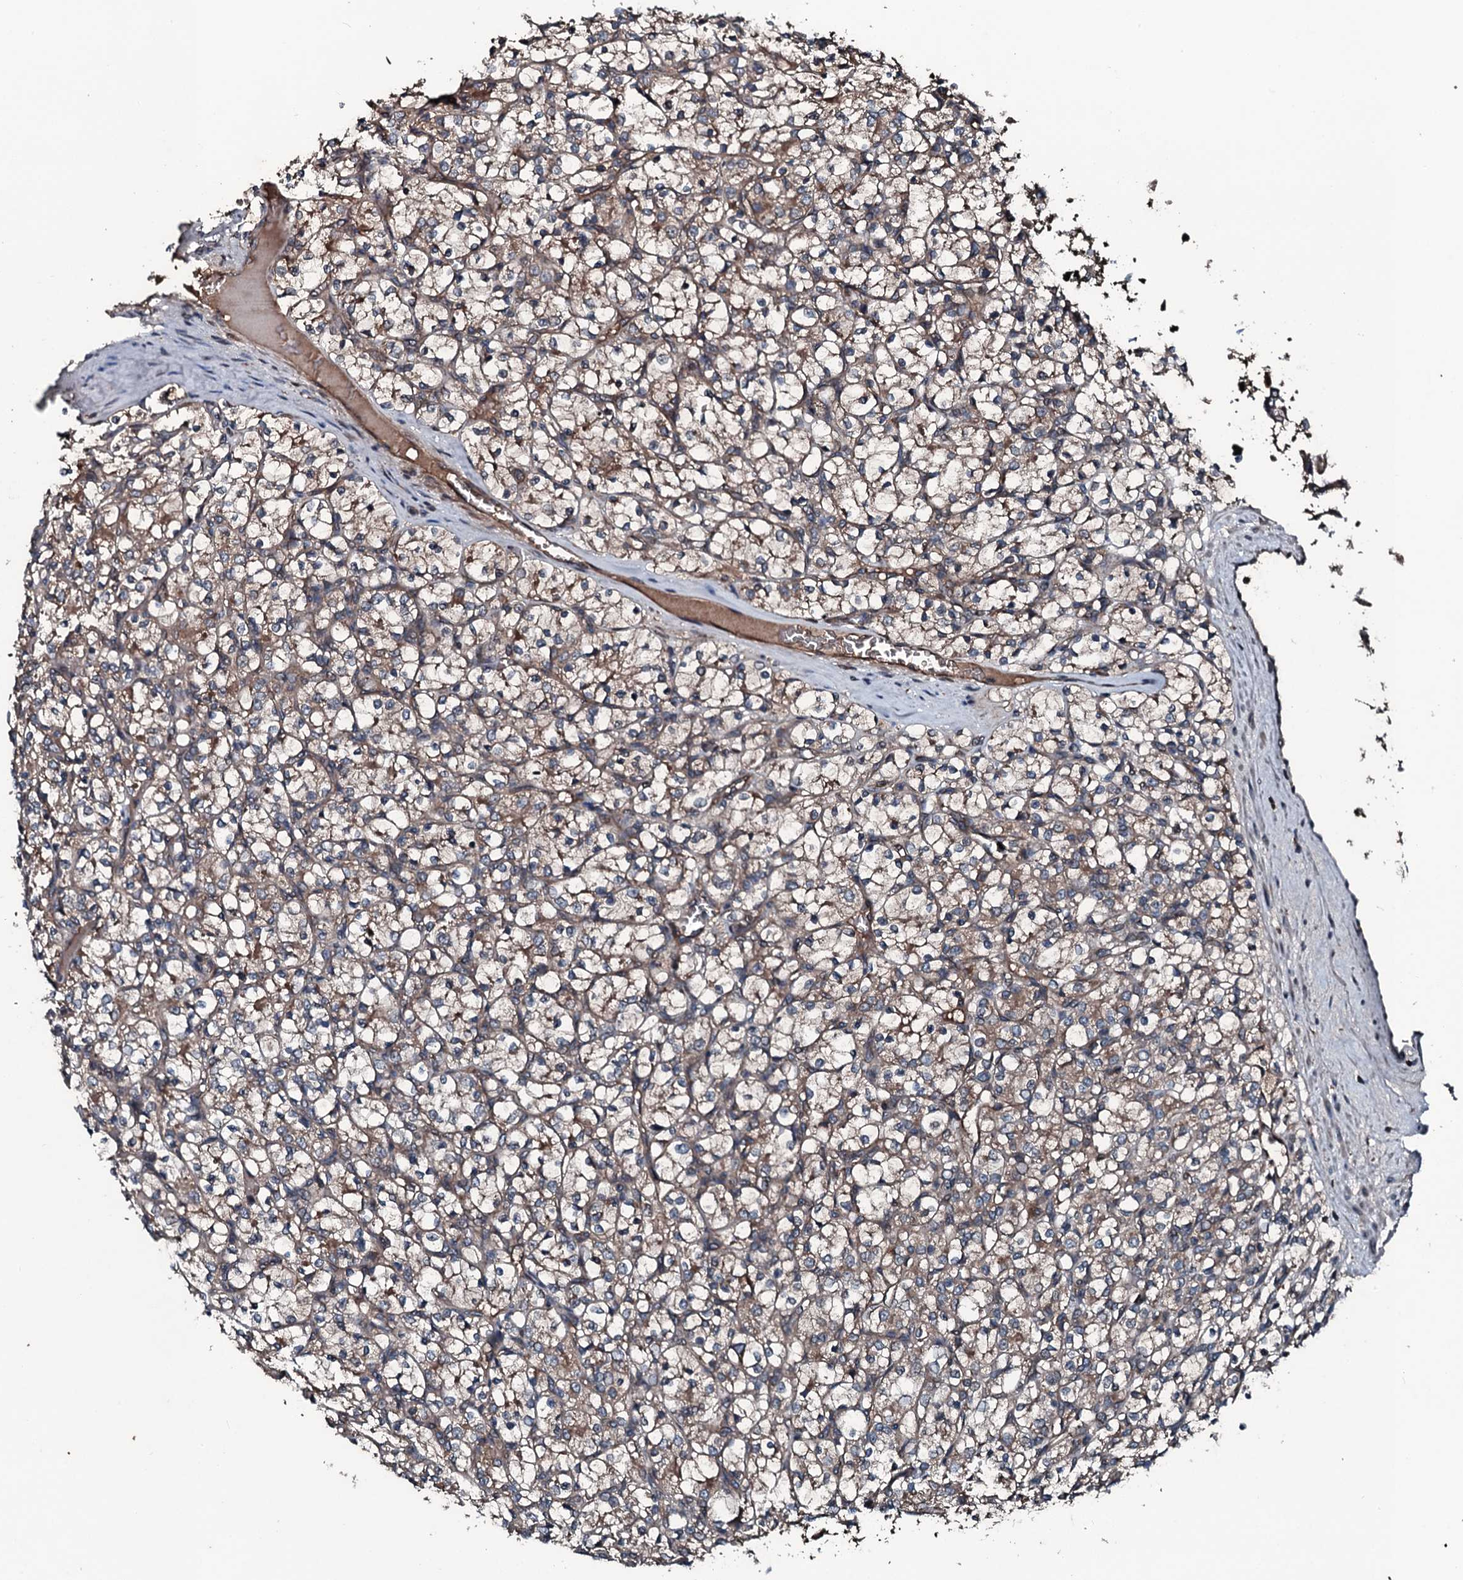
{"staining": {"intensity": "weak", "quantity": ">75%", "location": "cytoplasmic/membranous"}, "tissue": "renal cancer", "cell_type": "Tumor cells", "image_type": "cancer", "snomed": [{"axis": "morphology", "description": "Adenocarcinoma, NOS"}, {"axis": "topography", "description": "Kidney"}], "caption": "Human renal cancer (adenocarcinoma) stained with a protein marker exhibits weak staining in tumor cells.", "gene": "AARS1", "patient": {"sex": "female", "age": 69}}